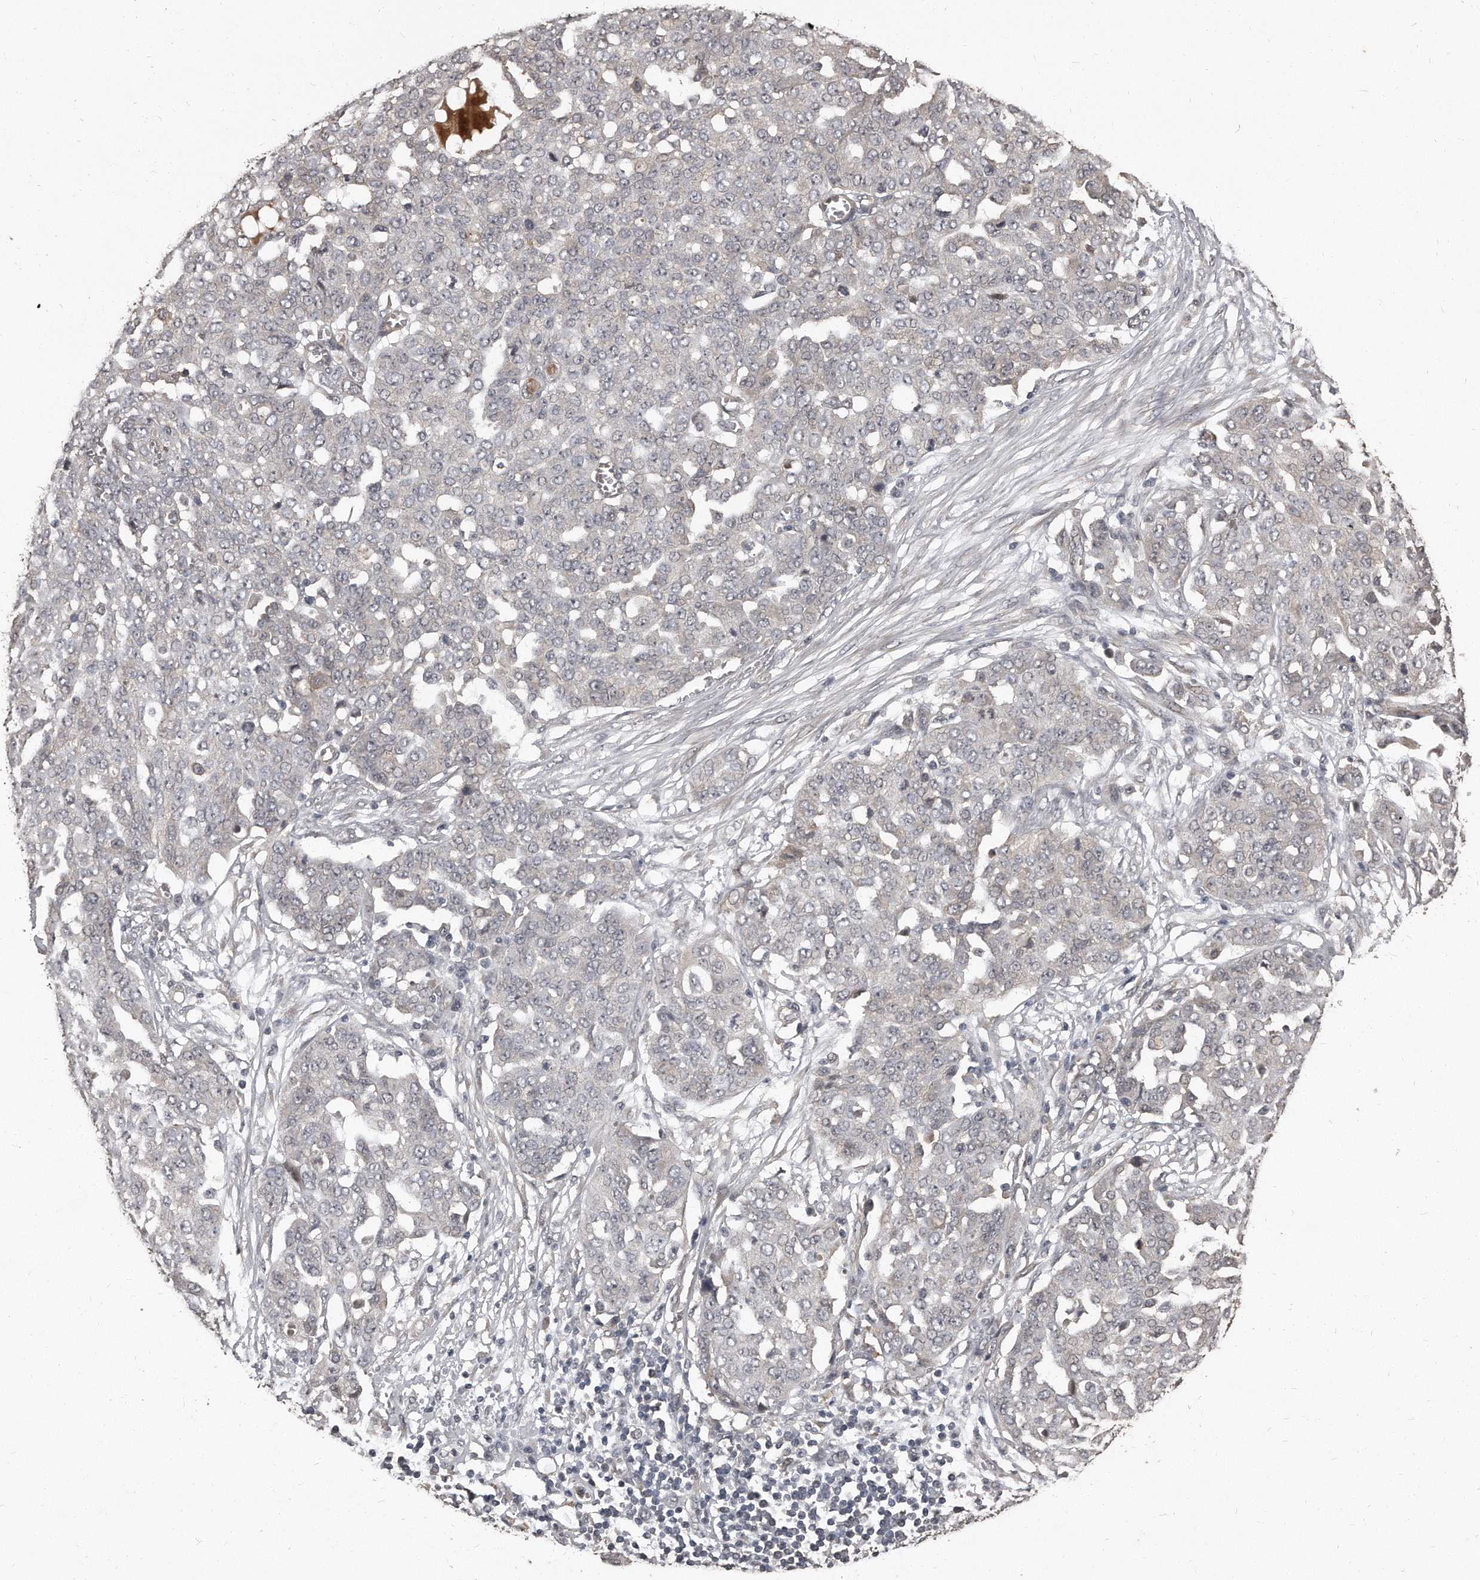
{"staining": {"intensity": "negative", "quantity": "none", "location": "none"}, "tissue": "ovarian cancer", "cell_type": "Tumor cells", "image_type": "cancer", "snomed": [{"axis": "morphology", "description": "Cystadenocarcinoma, serous, NOS"}, {"axis": "topography", "description": "Soft tissue"}, {"axis": "topography", "description": "Ovary"}], "caption": "Tumor cells are negative for protein expression in human serous cystadenocarcinoma (ovarian).", "gene": "GRB10", "patient": {"sex": "female", "age": 57}}